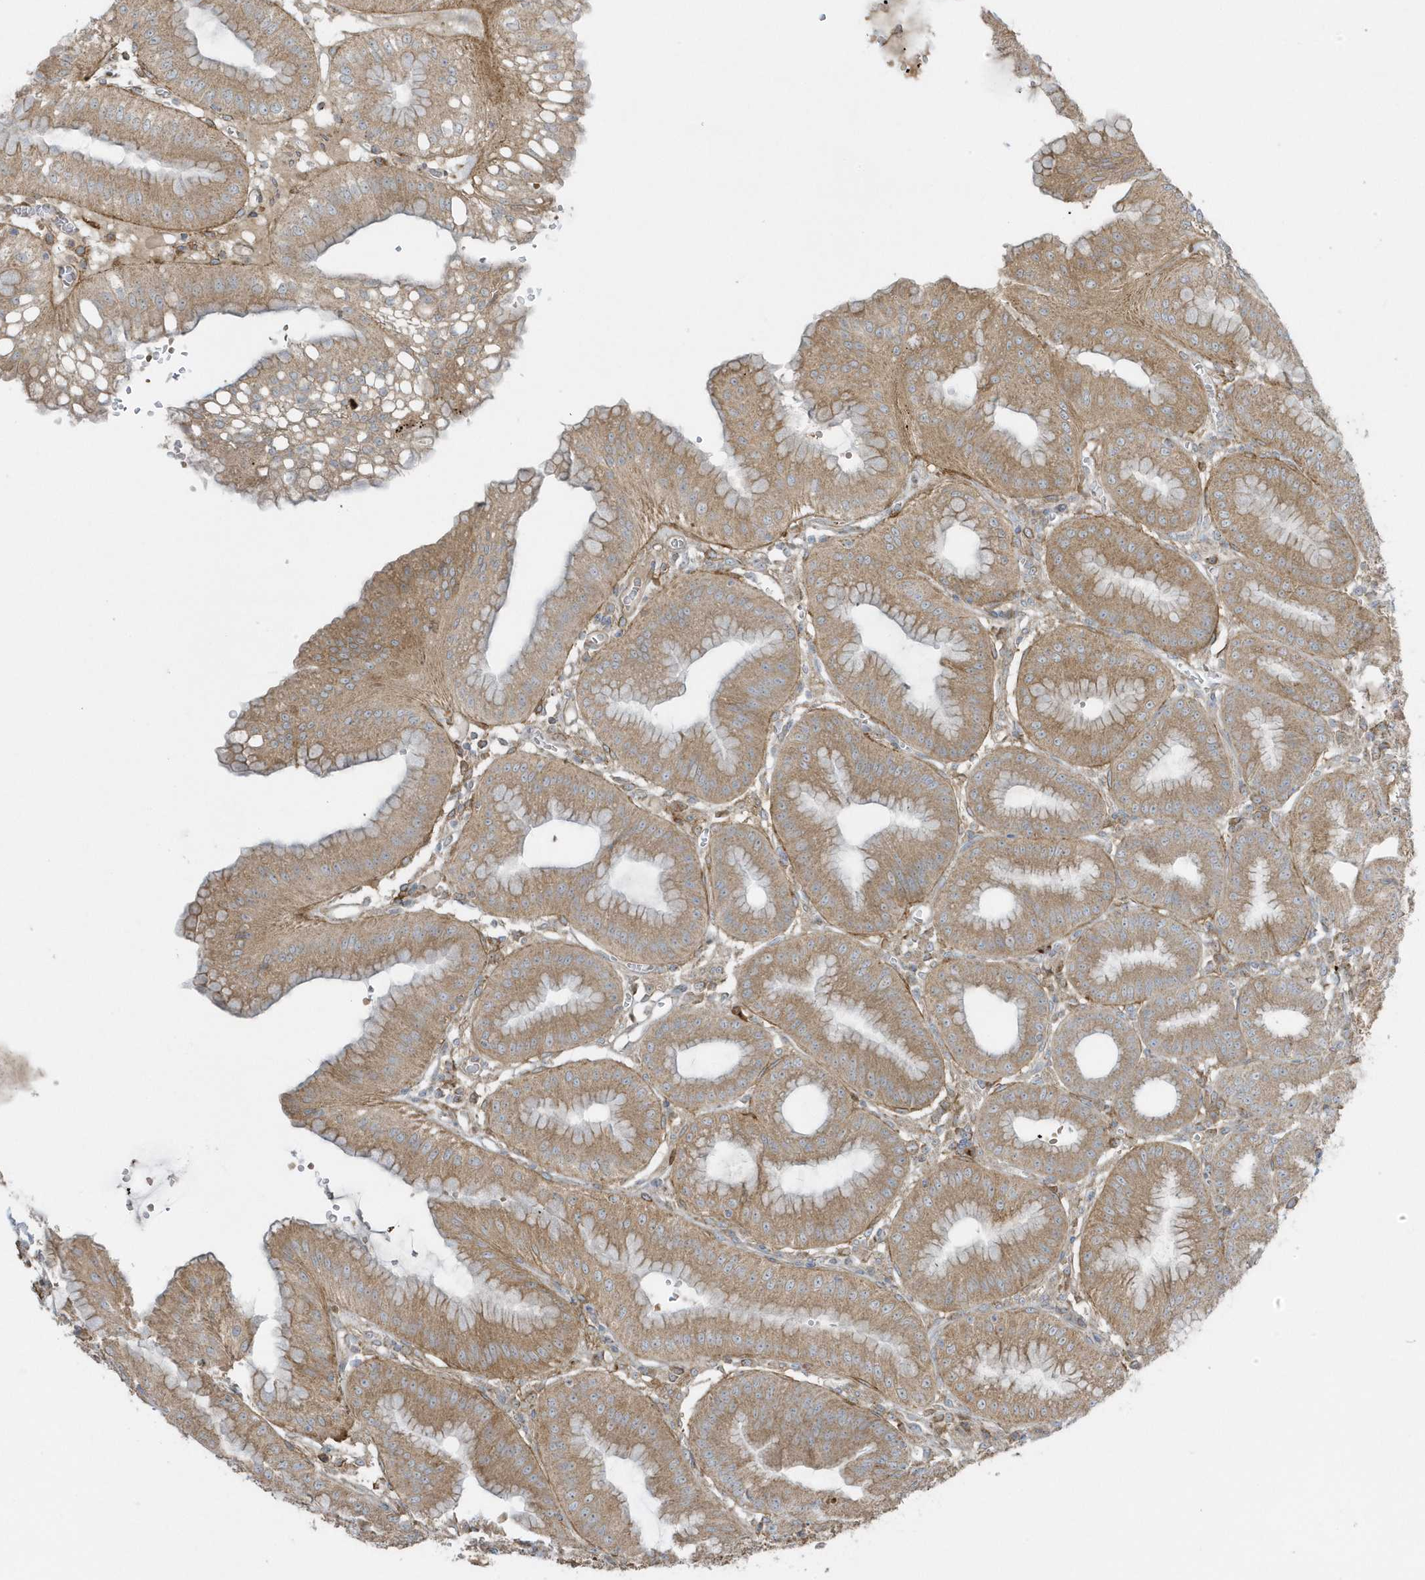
{"staining": {"intensity": "moderate", "quantity": ">75%", "location": "cytoplasmic/membranous"}, "tissue": "stomach", "cell_type": "Glandular cells", "image_type": "normal", "snomed": [{"axis": "morphology", "description": "Normal tissue, NOS"}, {"axis": "topography", "description": "Stomach, lower"}], "caption": "Immunohistochemistry staining of normal stomach, which demonstrates medium levels of moderate cytoplasmic/membranous positivity in about >75% of glandular cells indicating moderate cytoplasmic/membranous protein staining. The staining was performed using DAB (brown) for protein detection and nuclei were counterstained in hematoxylin (blue).", "gene": "SLC38A2", "patient": {"sex": "male", "age": 71}}